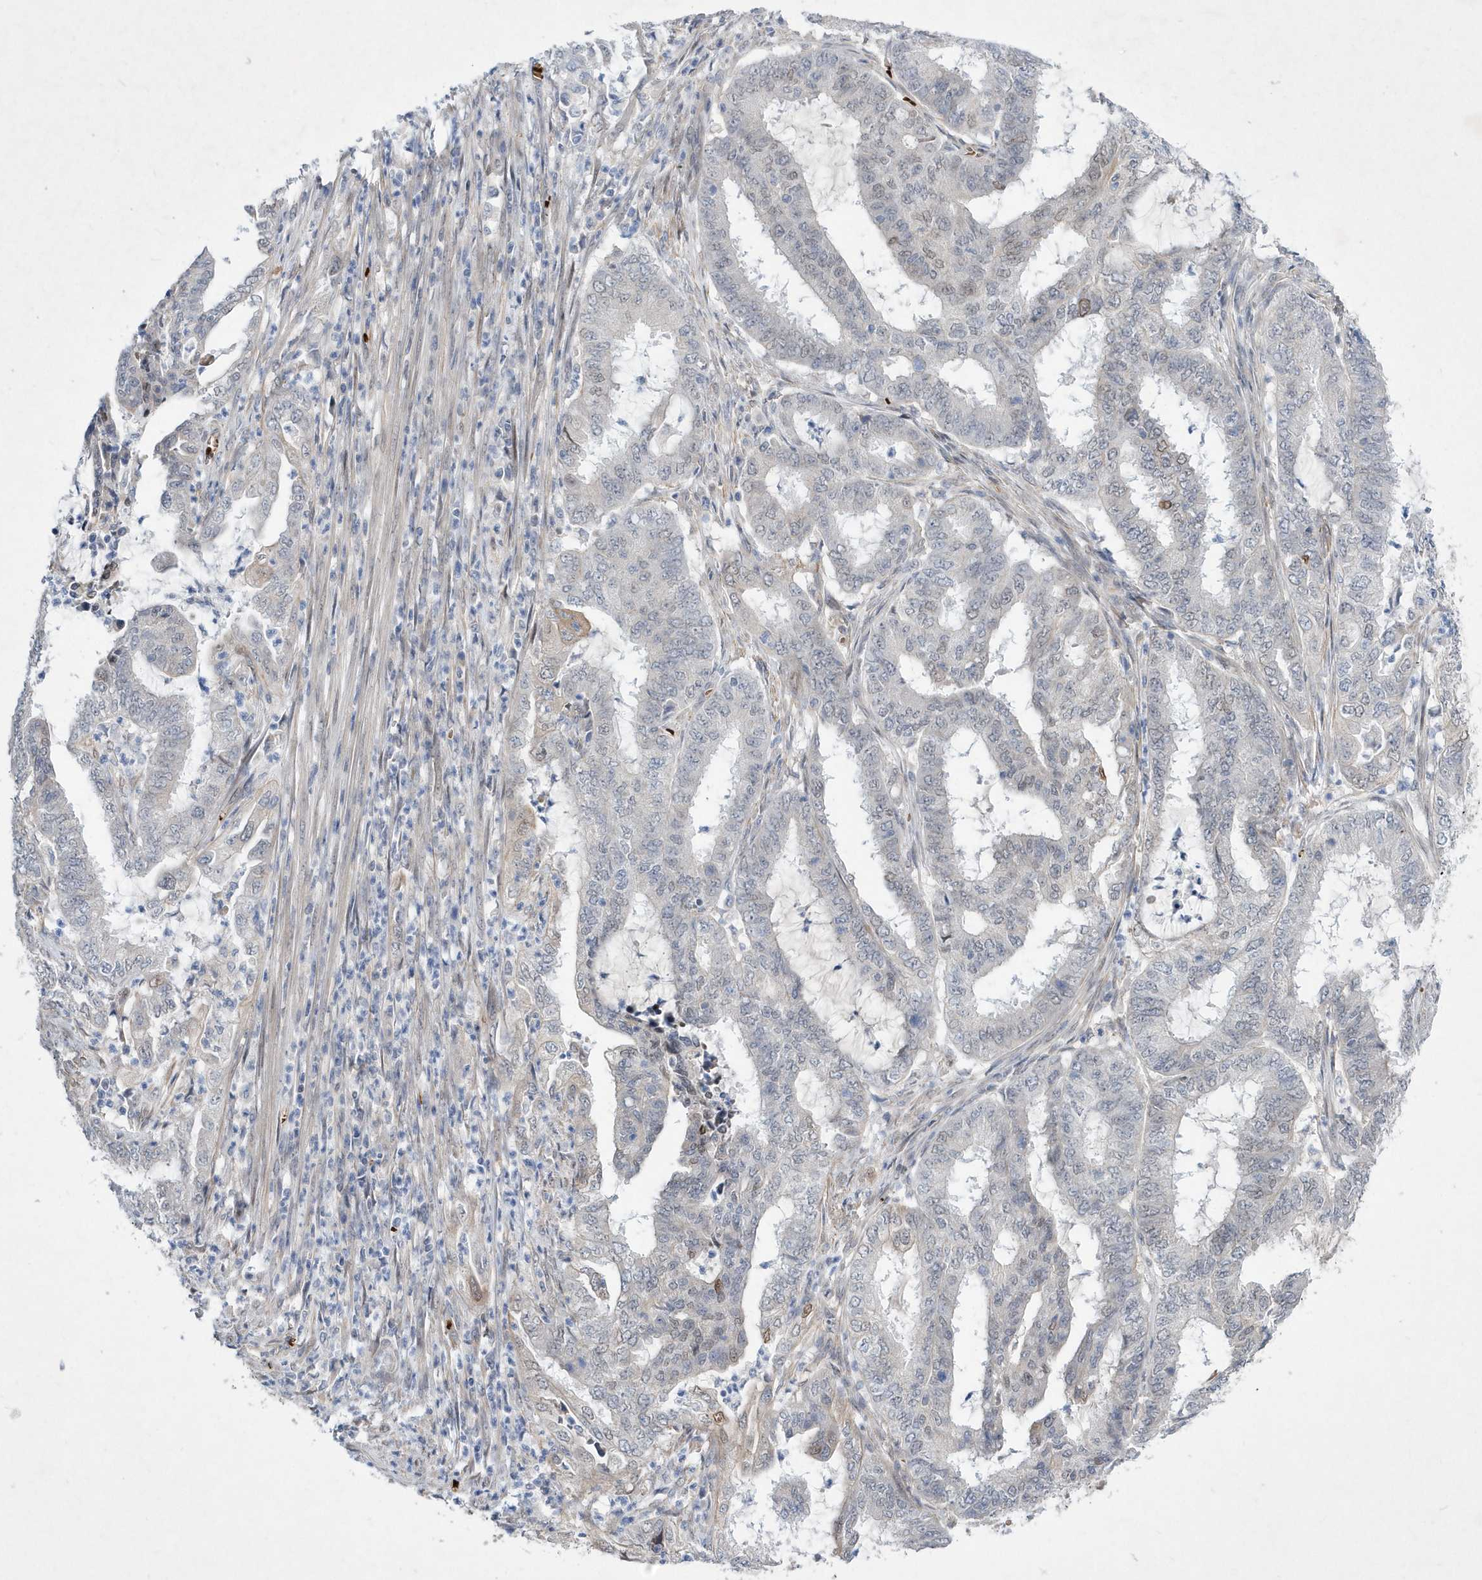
{"staining": {"intensity": "negative", "quantity": "none", "location": "none"}, "tissue": "endometrial cancer", "cell_type": "Tumor cells", "image_type": "cancer", "snomed": [{"axis": "morphology", "description": "Adenocarcinoma, NOS"}, {"axis": "topography", "description": "Endometrium"}], "caption": "Immunohistochemistry (IHC) photomicrograph of neoplastic tissue: endometrial cancer stained with DAB shows no significant protein positivity in tumor cells.", "gene": "ZNF875", "patient": {"sex": "female", "age": 51}}